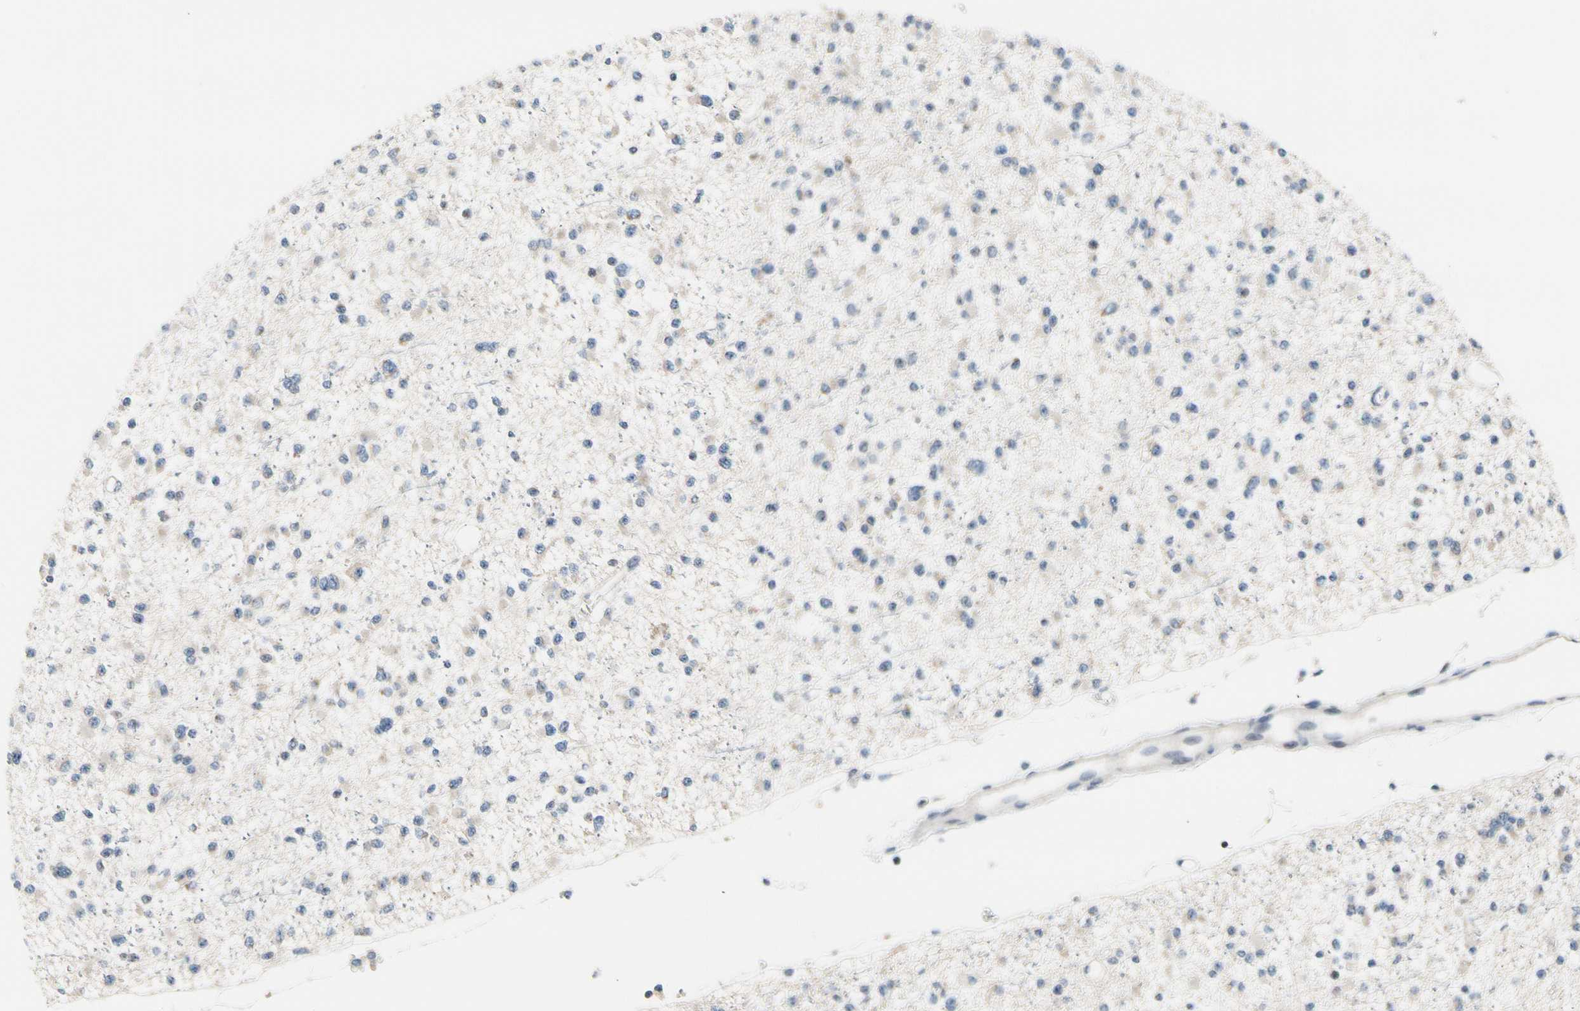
{"staining": {"intensity": "negative", "quantity": "none", "location": "none"}, "tissue": "glioma", "cell_type": "Tumor cells", "image_type": "cancer", "snomed": [{"axis": "morphology", "description": "Glioma, malignant, Low grade"}, {"axis": "topography", "description": "Brain"}], "caption": "This is an immunohistochemistry (IHC) image of human glioma. There is no expression in tumor cells.", "gene": "SOX30", "patient": {"sex": "female", "age": 22}}